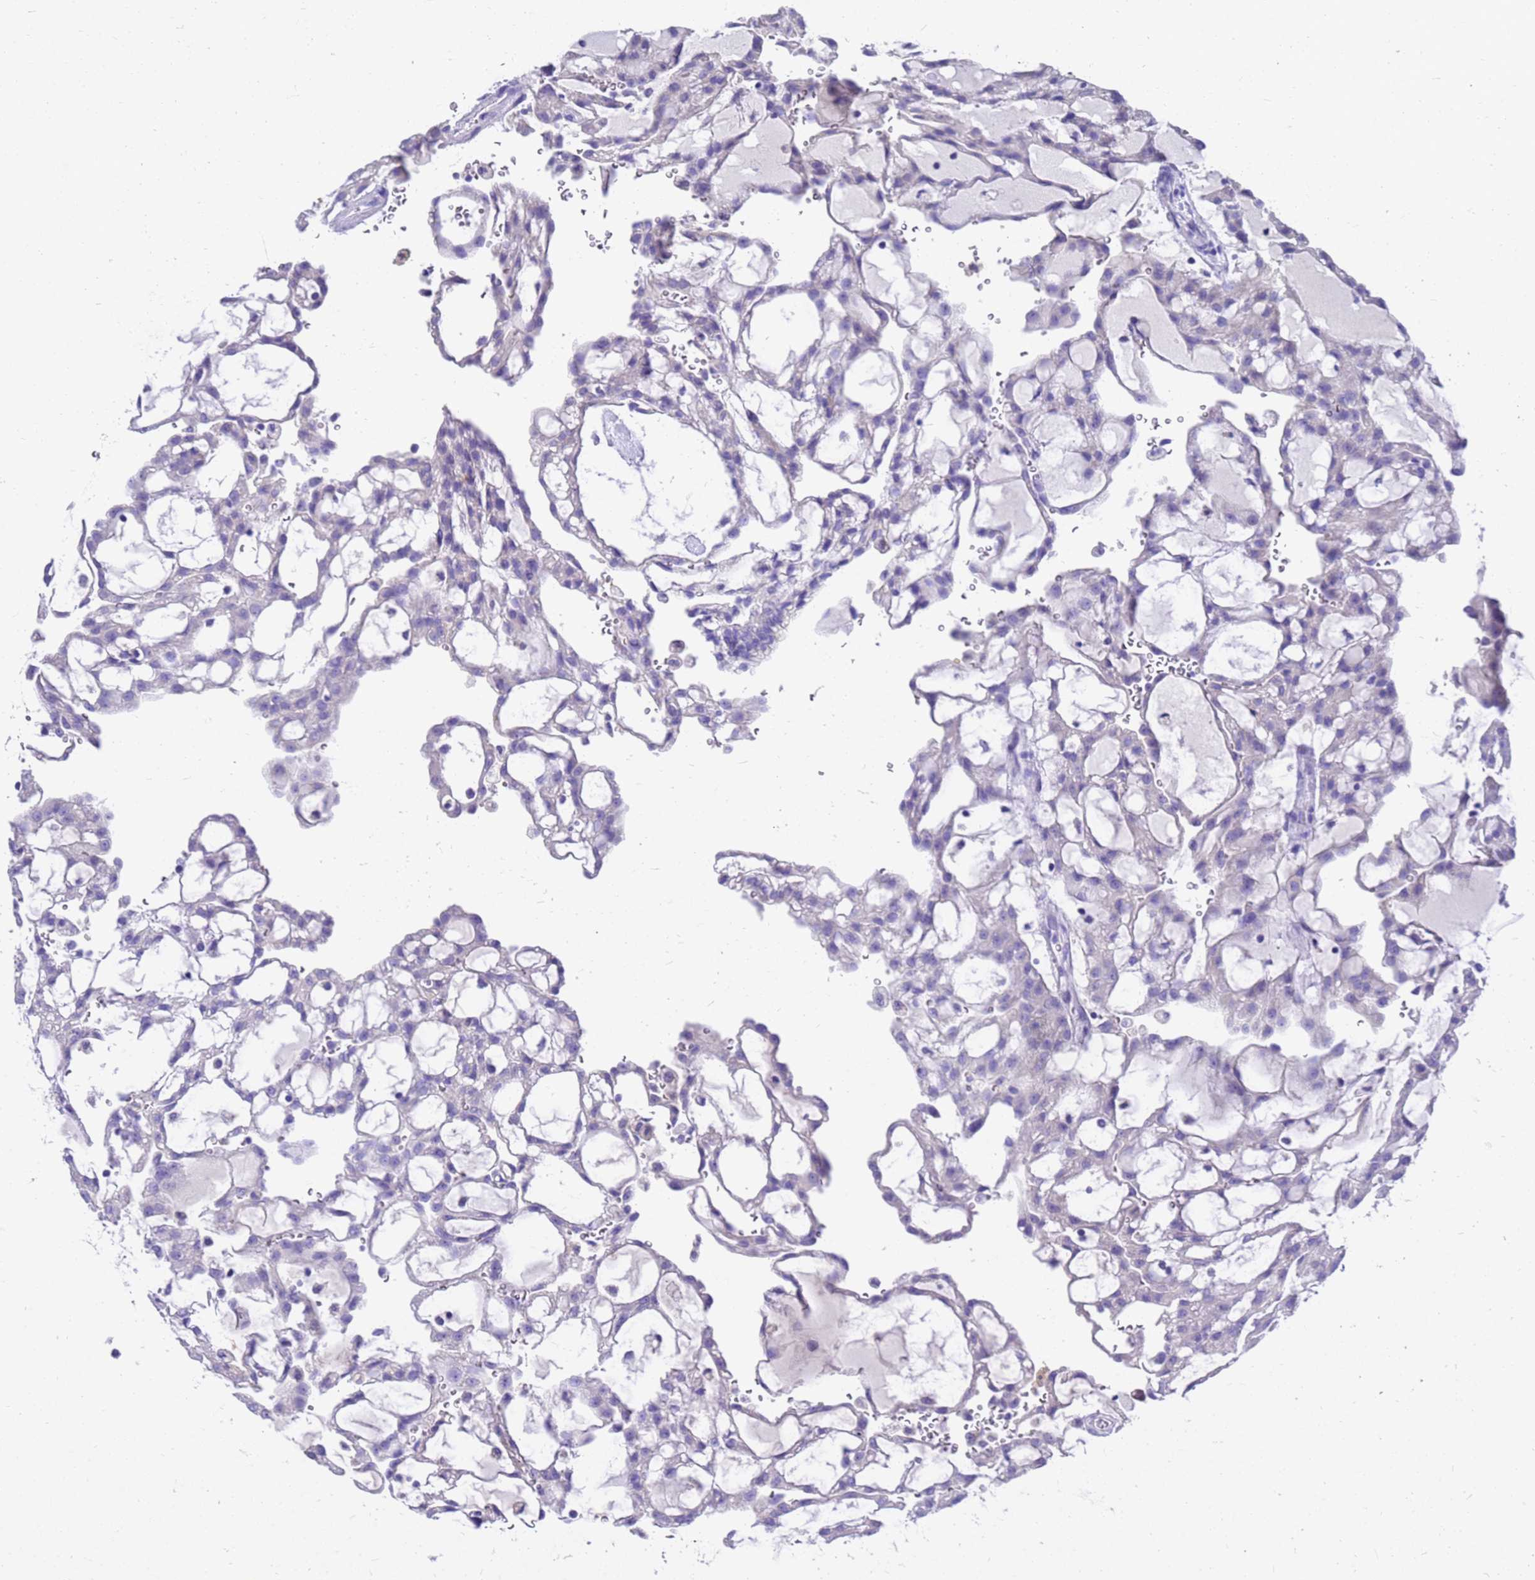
{"staining": {"intensity": "negative", "quantity": "none", "location": "none"}, "tissue": "renal cancer", "cell_type": "Tumor cells", "image_type": "cancer", "snomed": [{"axis": "morphology", "description": "Adenocarcinoma, NOS"}, {"axis": "topography", "description": "Kidney"}], "caption": "This is an IHC photomicrograph of renal cancer. There is no expression in tumor cells.", "gene": "MS4A13", "patient": {"sex": "male", "age": 63}}